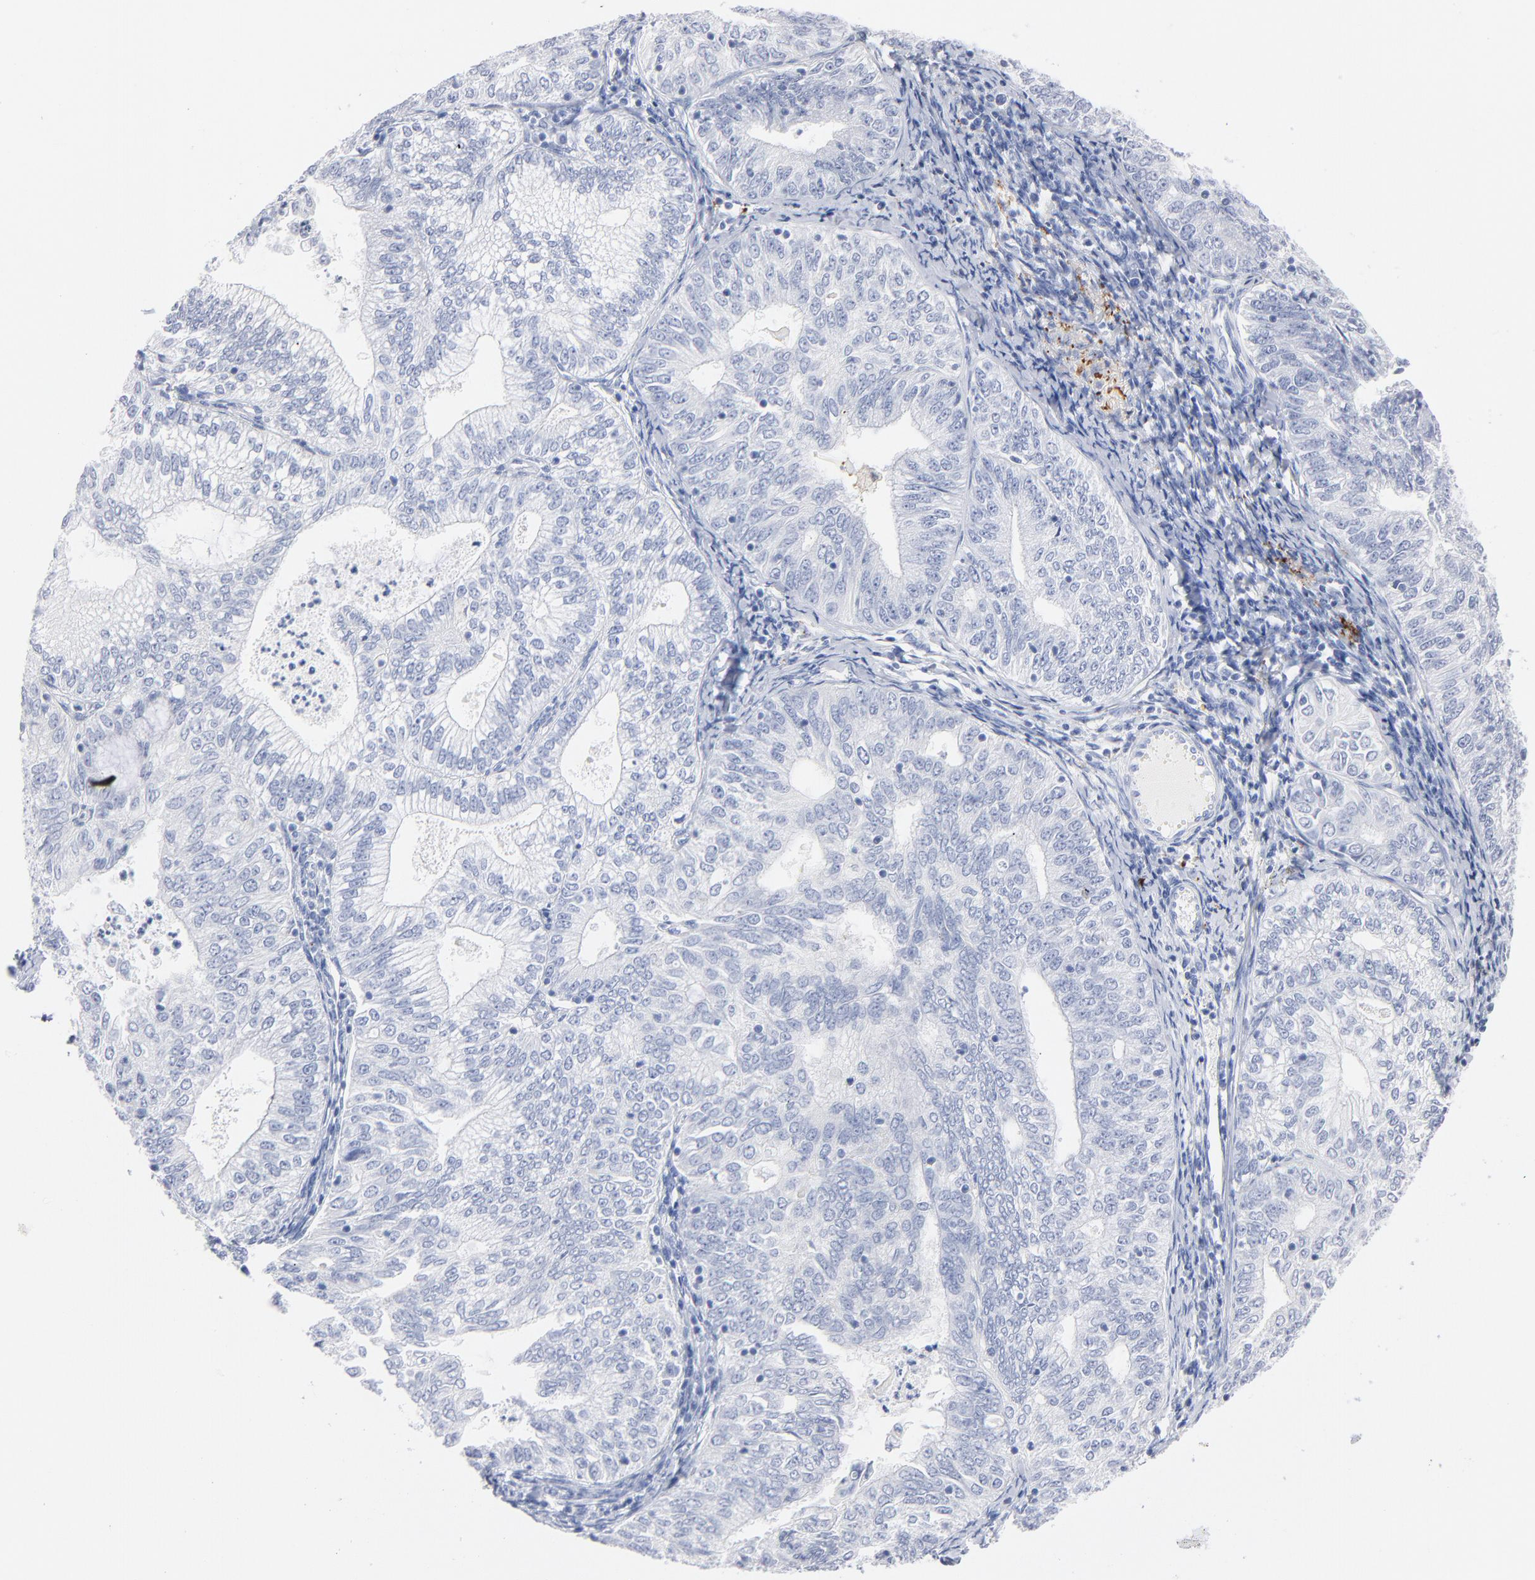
{"staining": {"intensity": "negative", "quantity": "none", "location": "none"}, "tissue": "endometrial cancer", "cell_type": "Tumor cells", "image_type": "cancer", "snomed": [{"axis": "morphology", "description": "Adenocarcinoma, NOS"}, {"axis": "topography", "description": "Endometrium"}], "caption": "The photomicrograph demonstrates no significant positivity in tumor cells of endometrial adenocarcinoma. (DAB (3,3'-diaminobenzidine) immunohistochemistry with hematoxylin counter stain).", "gene": "IFIT2", "patient": {"sex": "female", "age": 69}}